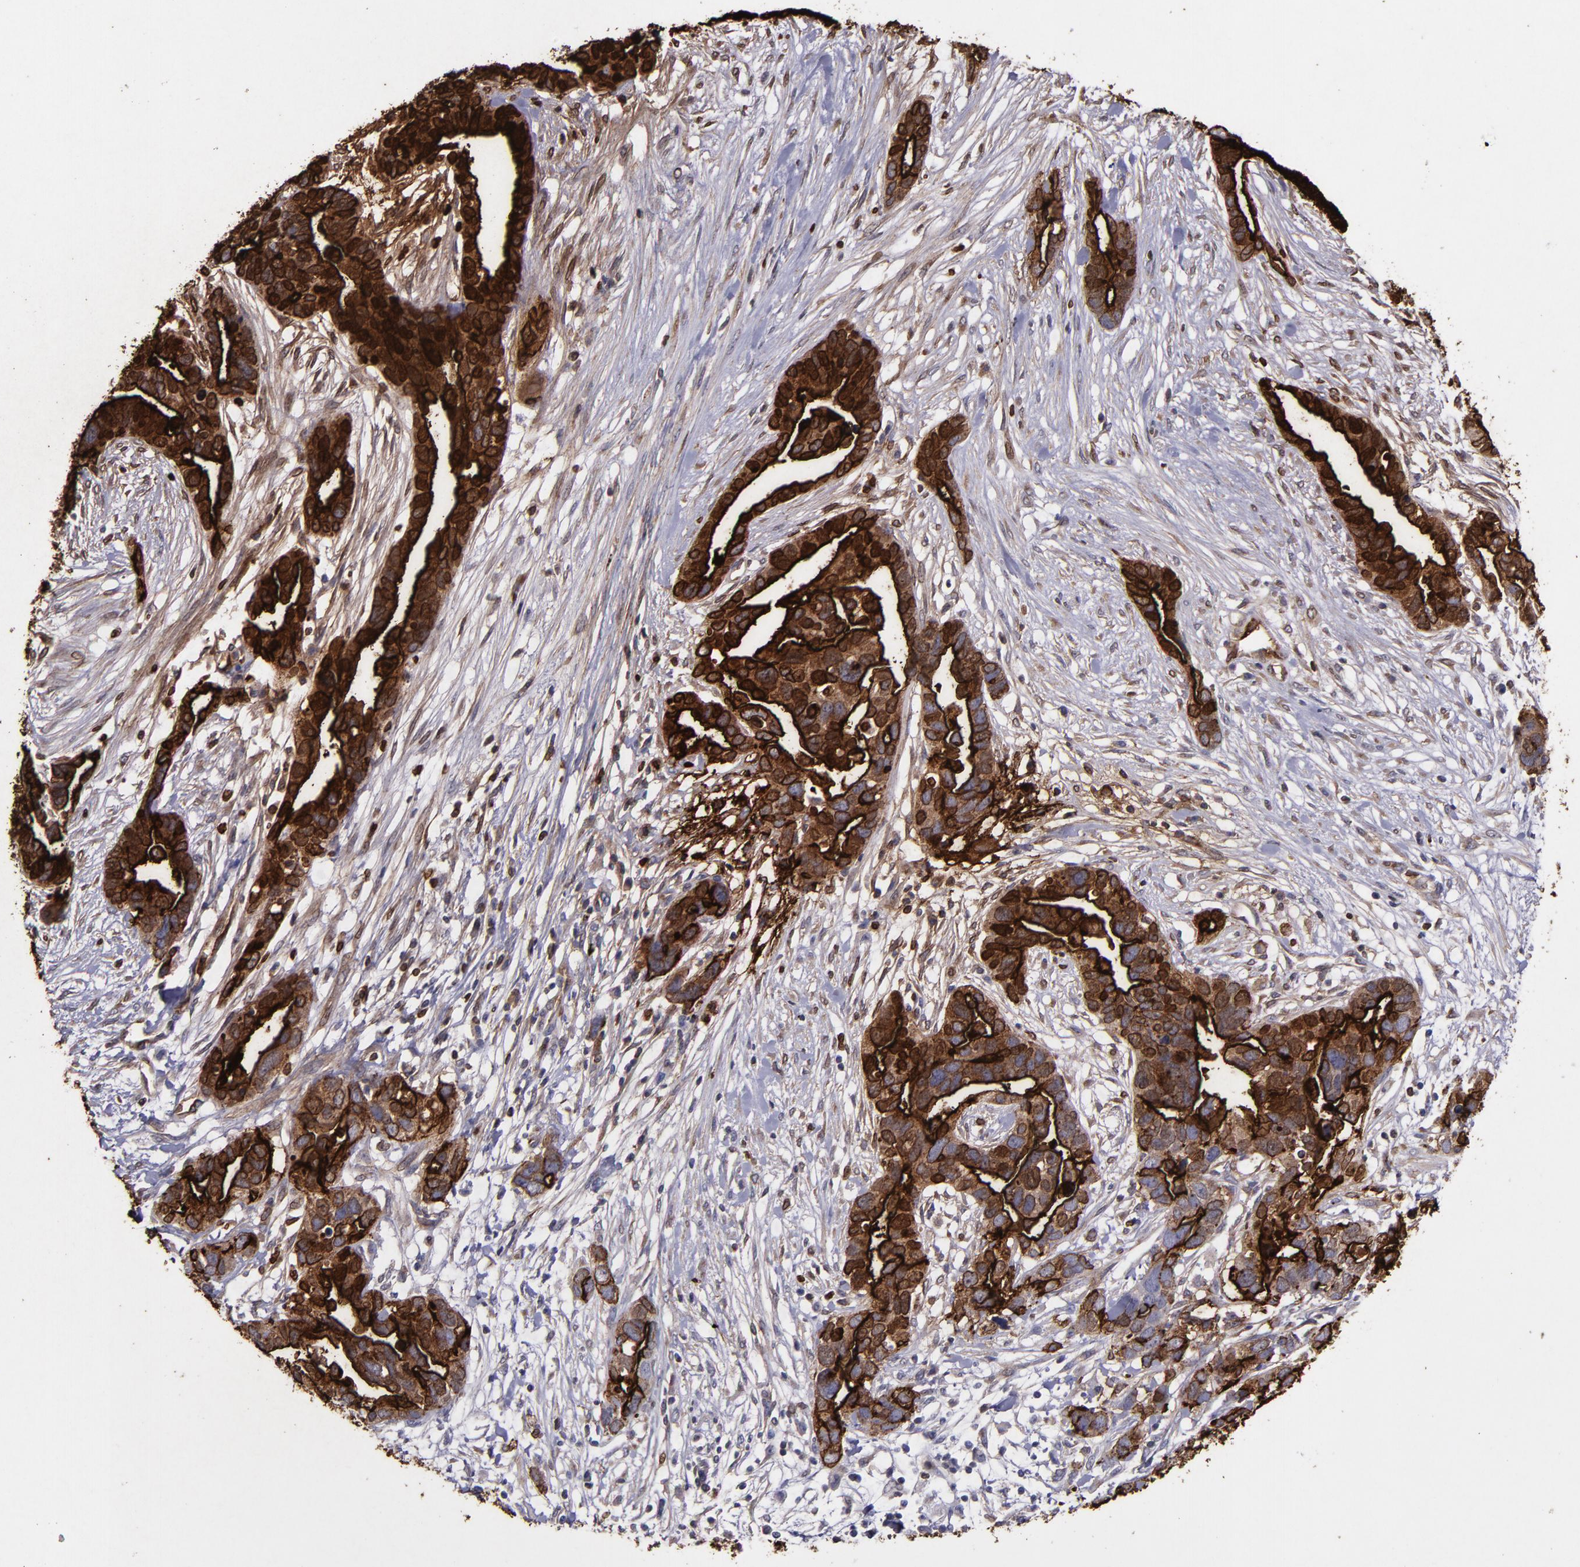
{"staining": {"intensity": "strong", "quantity": ">75%", "location": "cytoplasmic/membranous,nuclear"}, "tissue": "ovarian cancer", "cell_type": "Tumor cells", "image_type": "cancer", "snomed": [{"axis": "morphology", "description": "Cystadenocarcinoma, serous, NOS"}, {"axis": "topography", "description": "Ovary"}], "caption": "IHC photomicrograph of ovarian serous cystadenocarcinoma stained for a protein (brown), which reveals high levels of strong cytoplasmic/membranous and nuclear staining in about >75% of tumor cells.", "gene": "MFGE8", "patient": {"sex": "female", "age": 54}}